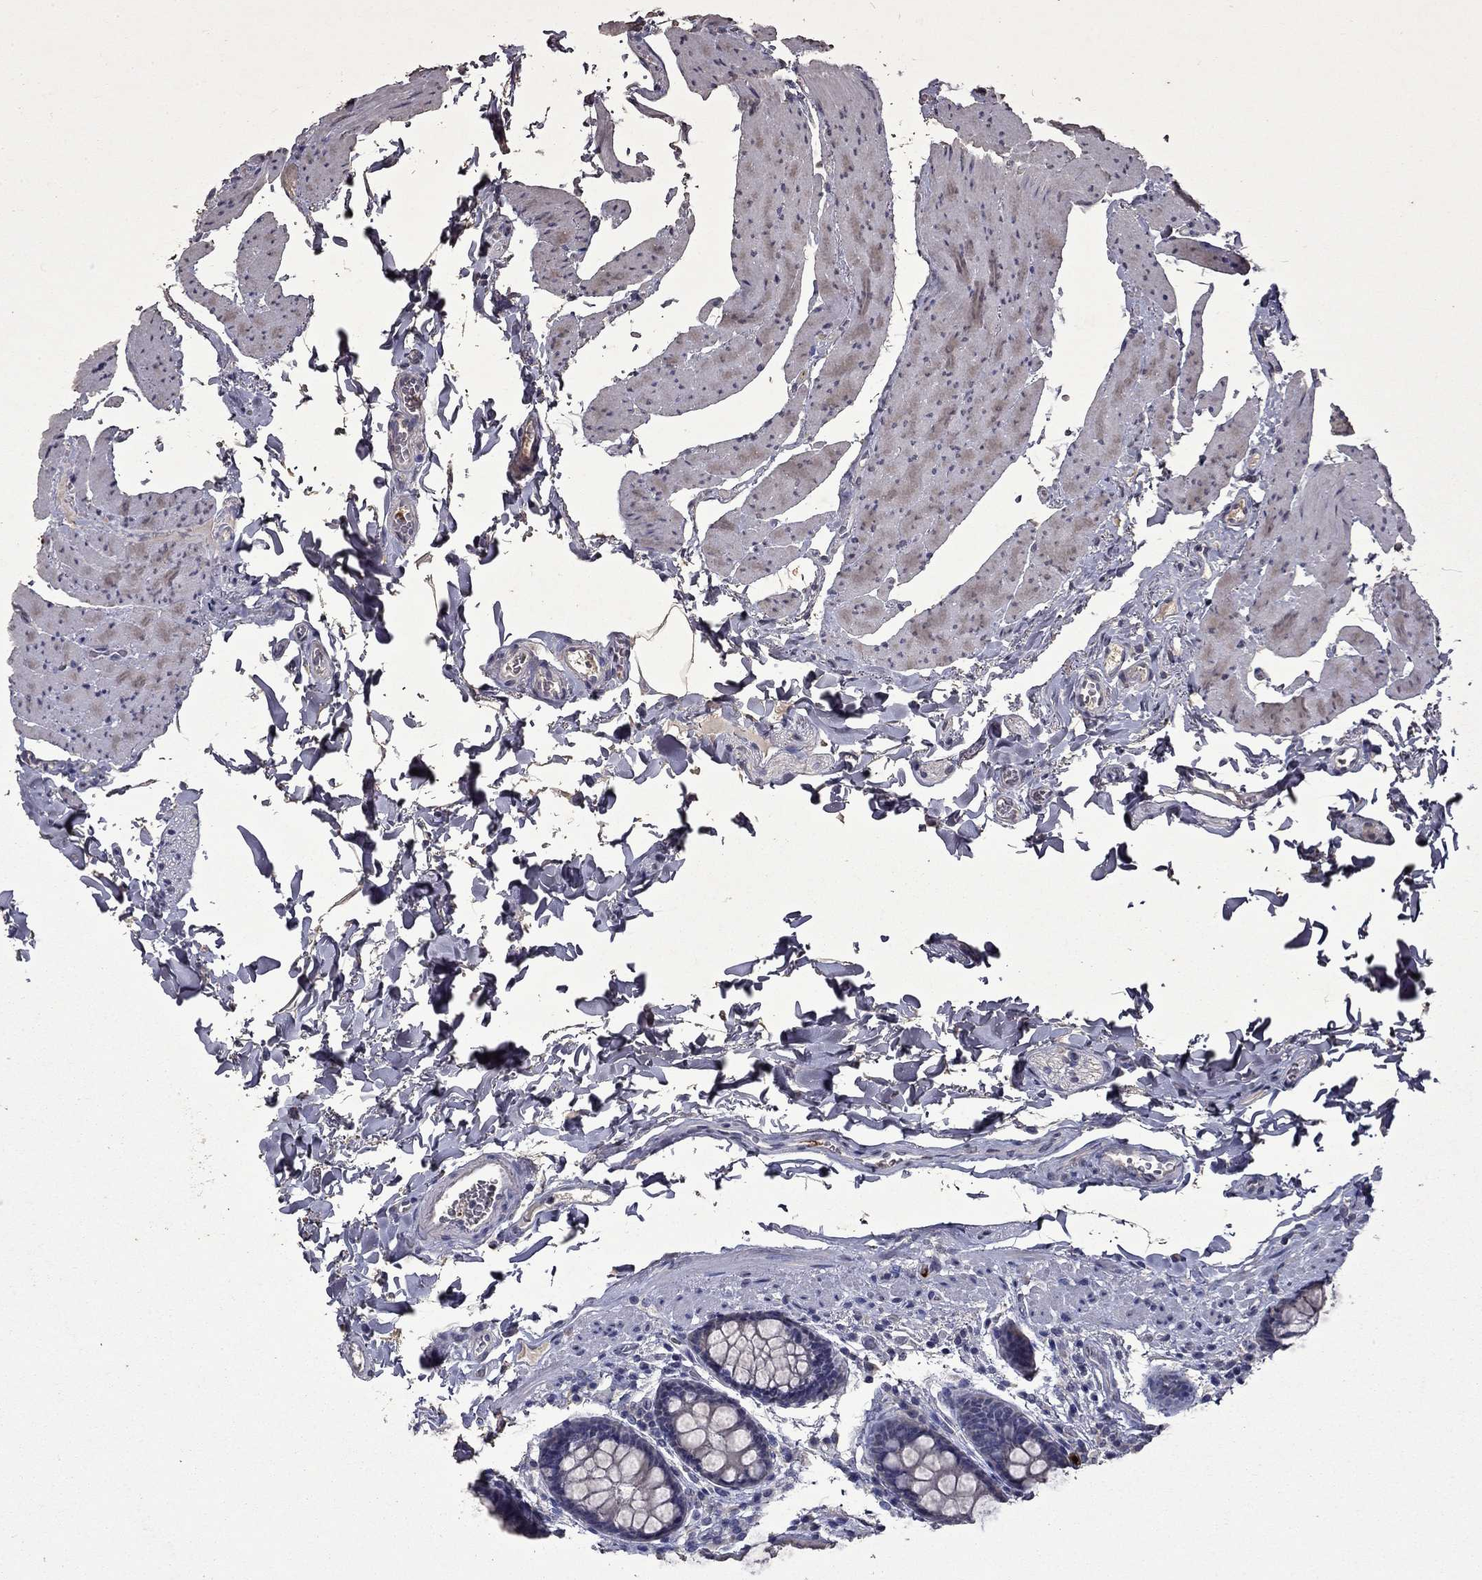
{"staining": {"intensity": "negative", "quantity": "none", "location": "none"}, "tissue": "colon", "cell_type": "Endothelial cells", "image_type": "normal", "snomed": [{"axis": "morphology", "description": "Normal tissue, NOS"}, {"axis": "topography", "description": "Colon"}], "caption": "Human colon stained for a protein using IHC shows no expression in endothelial cells.", "gene": "IRF5", "patient": {"sex": "female", "age": 86}}